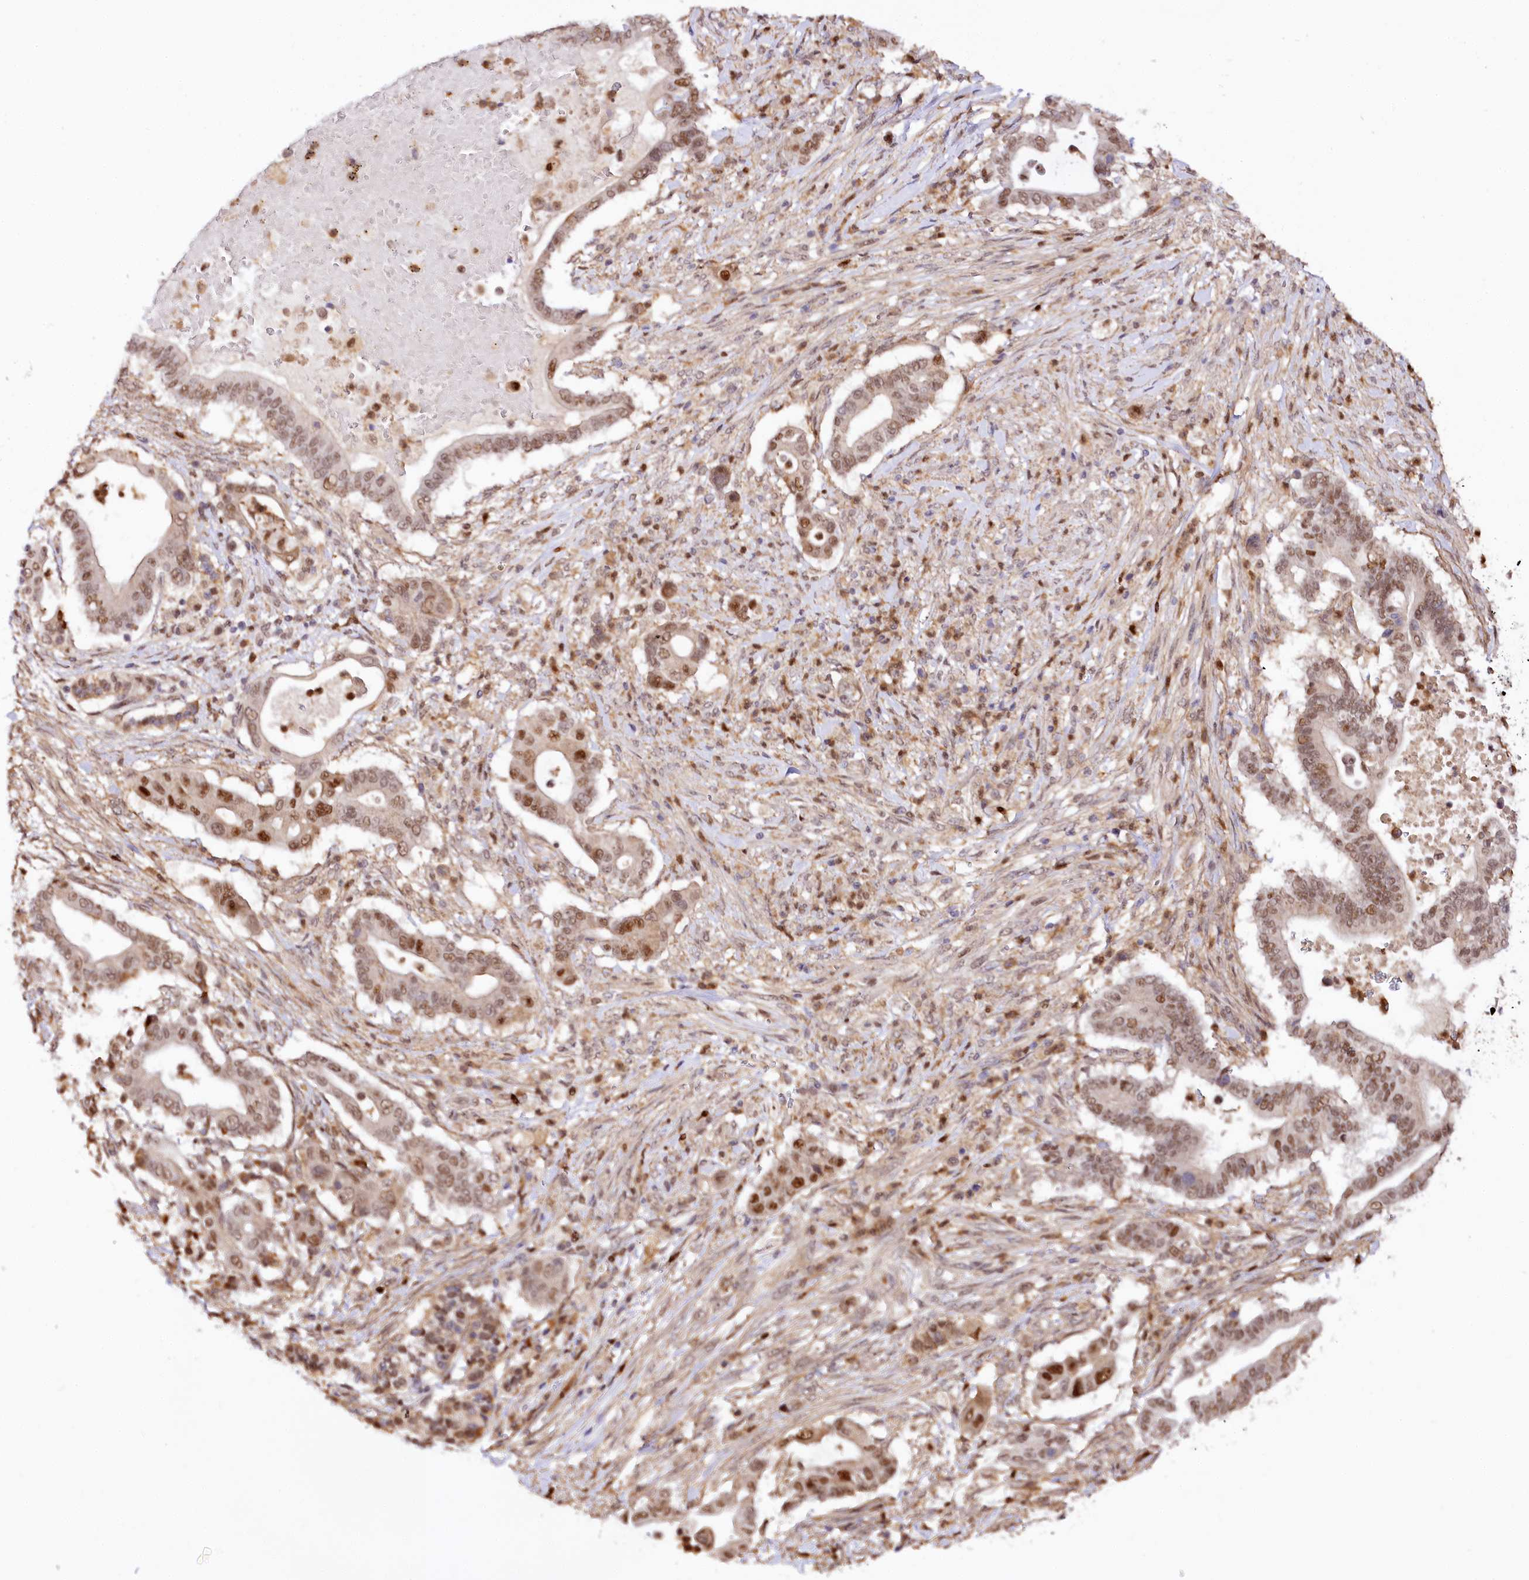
{"staining": {"intensity": "moderate", "quantity": ">75%", "location": "nuclear"}, "tissue": "pancreatic cancer", "cell_type": "Tumor cells", "image_type": "cancer", "snomed": [{"axis": "morphology", "description": "Adenocarcinoma, NOS"}, {"axis": "topography", "description": "Pancreas"}], "caption": "Tumor cells show medium levels of moderate nuclear positivity in about >75% of cells in pancreatic adenocarcinoma. The staining was performed using DAB (3,3'-diaminobenzidine), with brown indicating positive protein expression. Nuclei are stained blue with hematoxylin.", "gene": "GNL3L", "patient": {"sex": "male", "age": 68}}